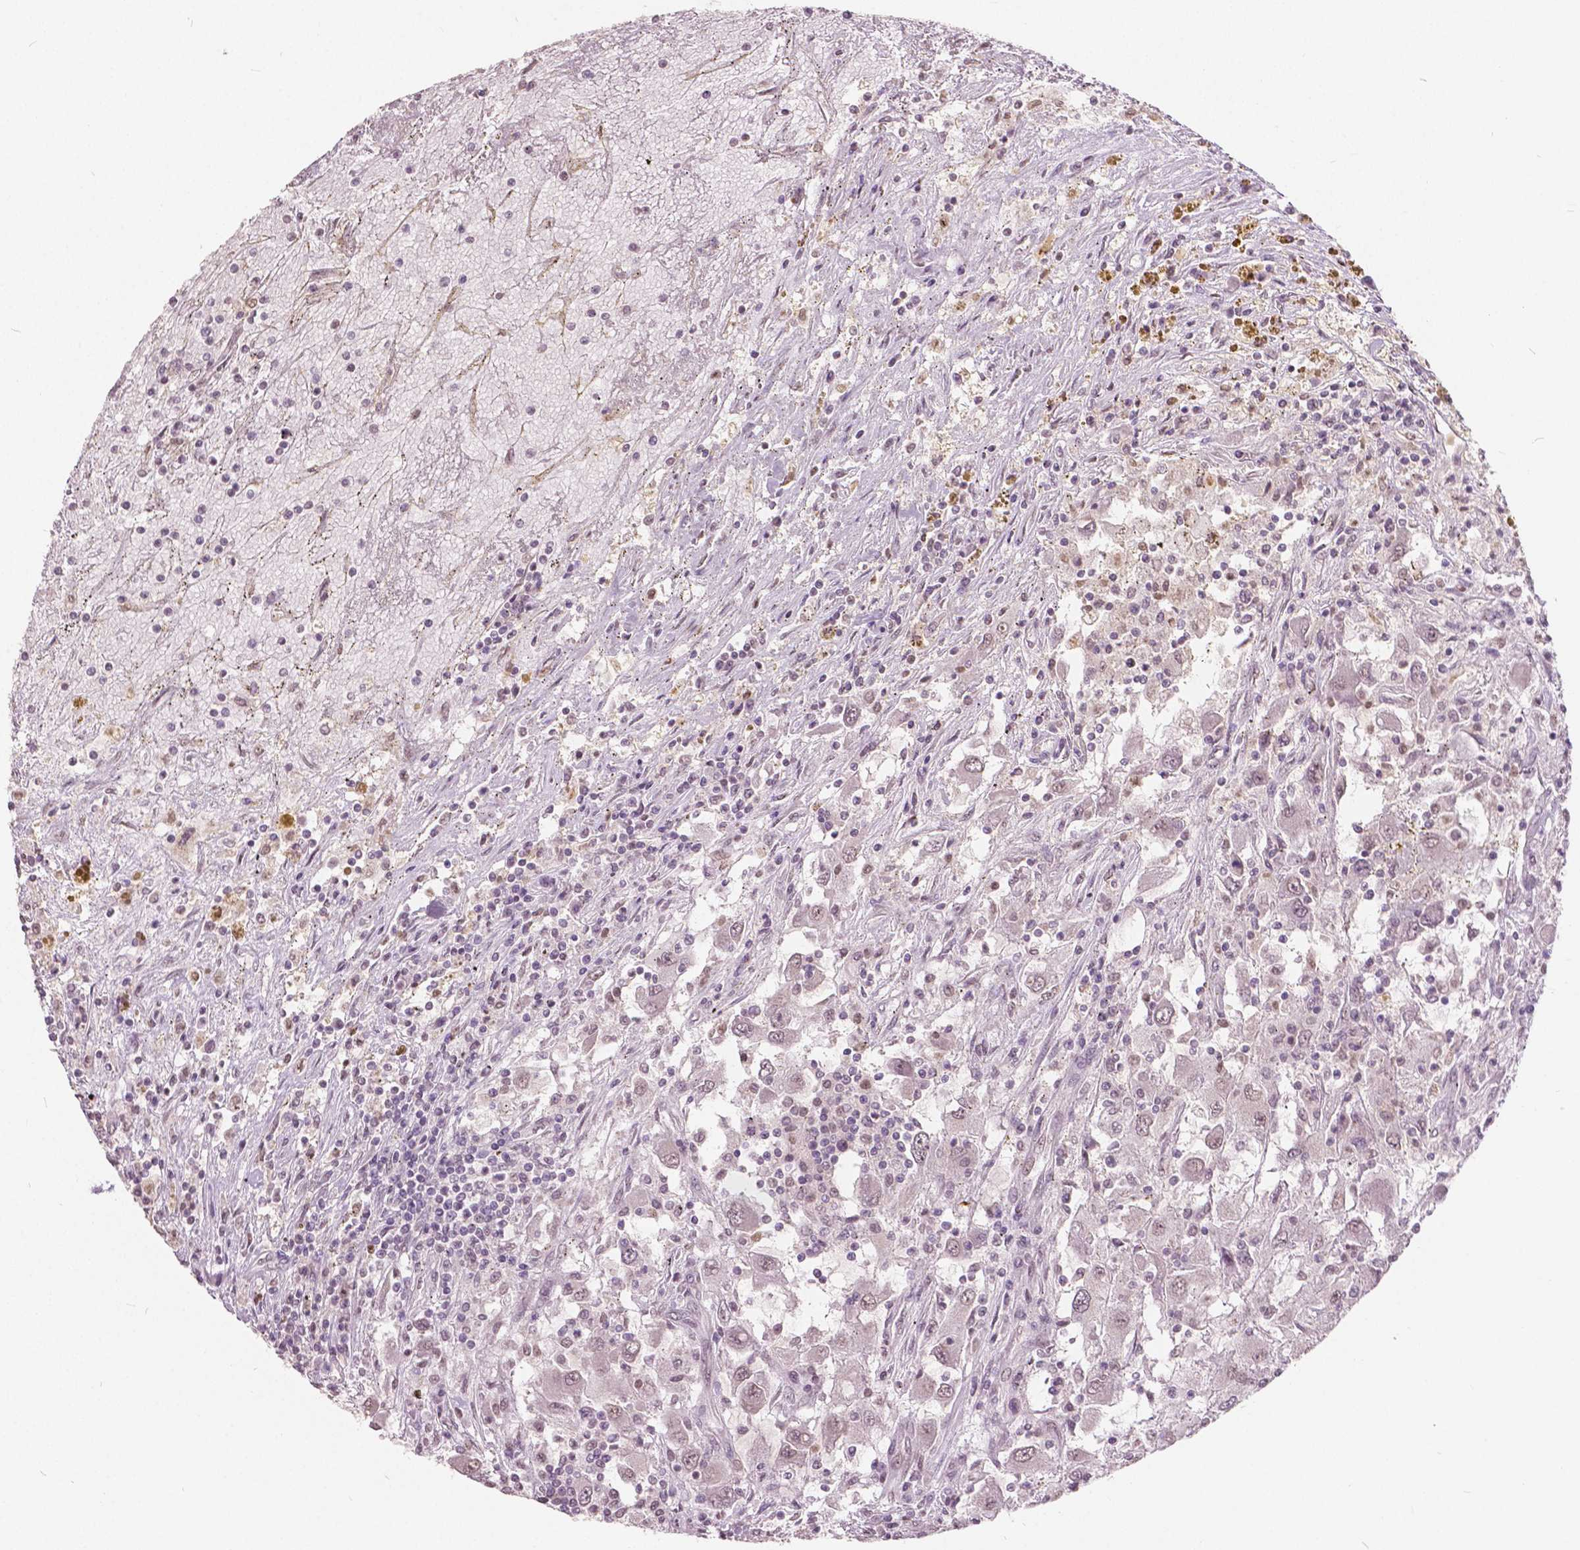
{"staining": {"intensity": "weak", "quantity": ">75%", "location": "nuclear"}, "tissue": "renal cancer", "cell_type": "Tumor cells", "image_type": "cancer", "snomed": [{"axis": "morphology", "description": "Adenocarcinoma, NOS"}, {"axis": "topography", "description": "Kidney"}], "caption": "There is low levels of weak nuclear staining in tumor cells of renal adenocarcinoma, as demonstrated by immunohistochemical staining (brown color).", "gene": "HOXA10", "patient": {"sex": "female", "age": 67}}